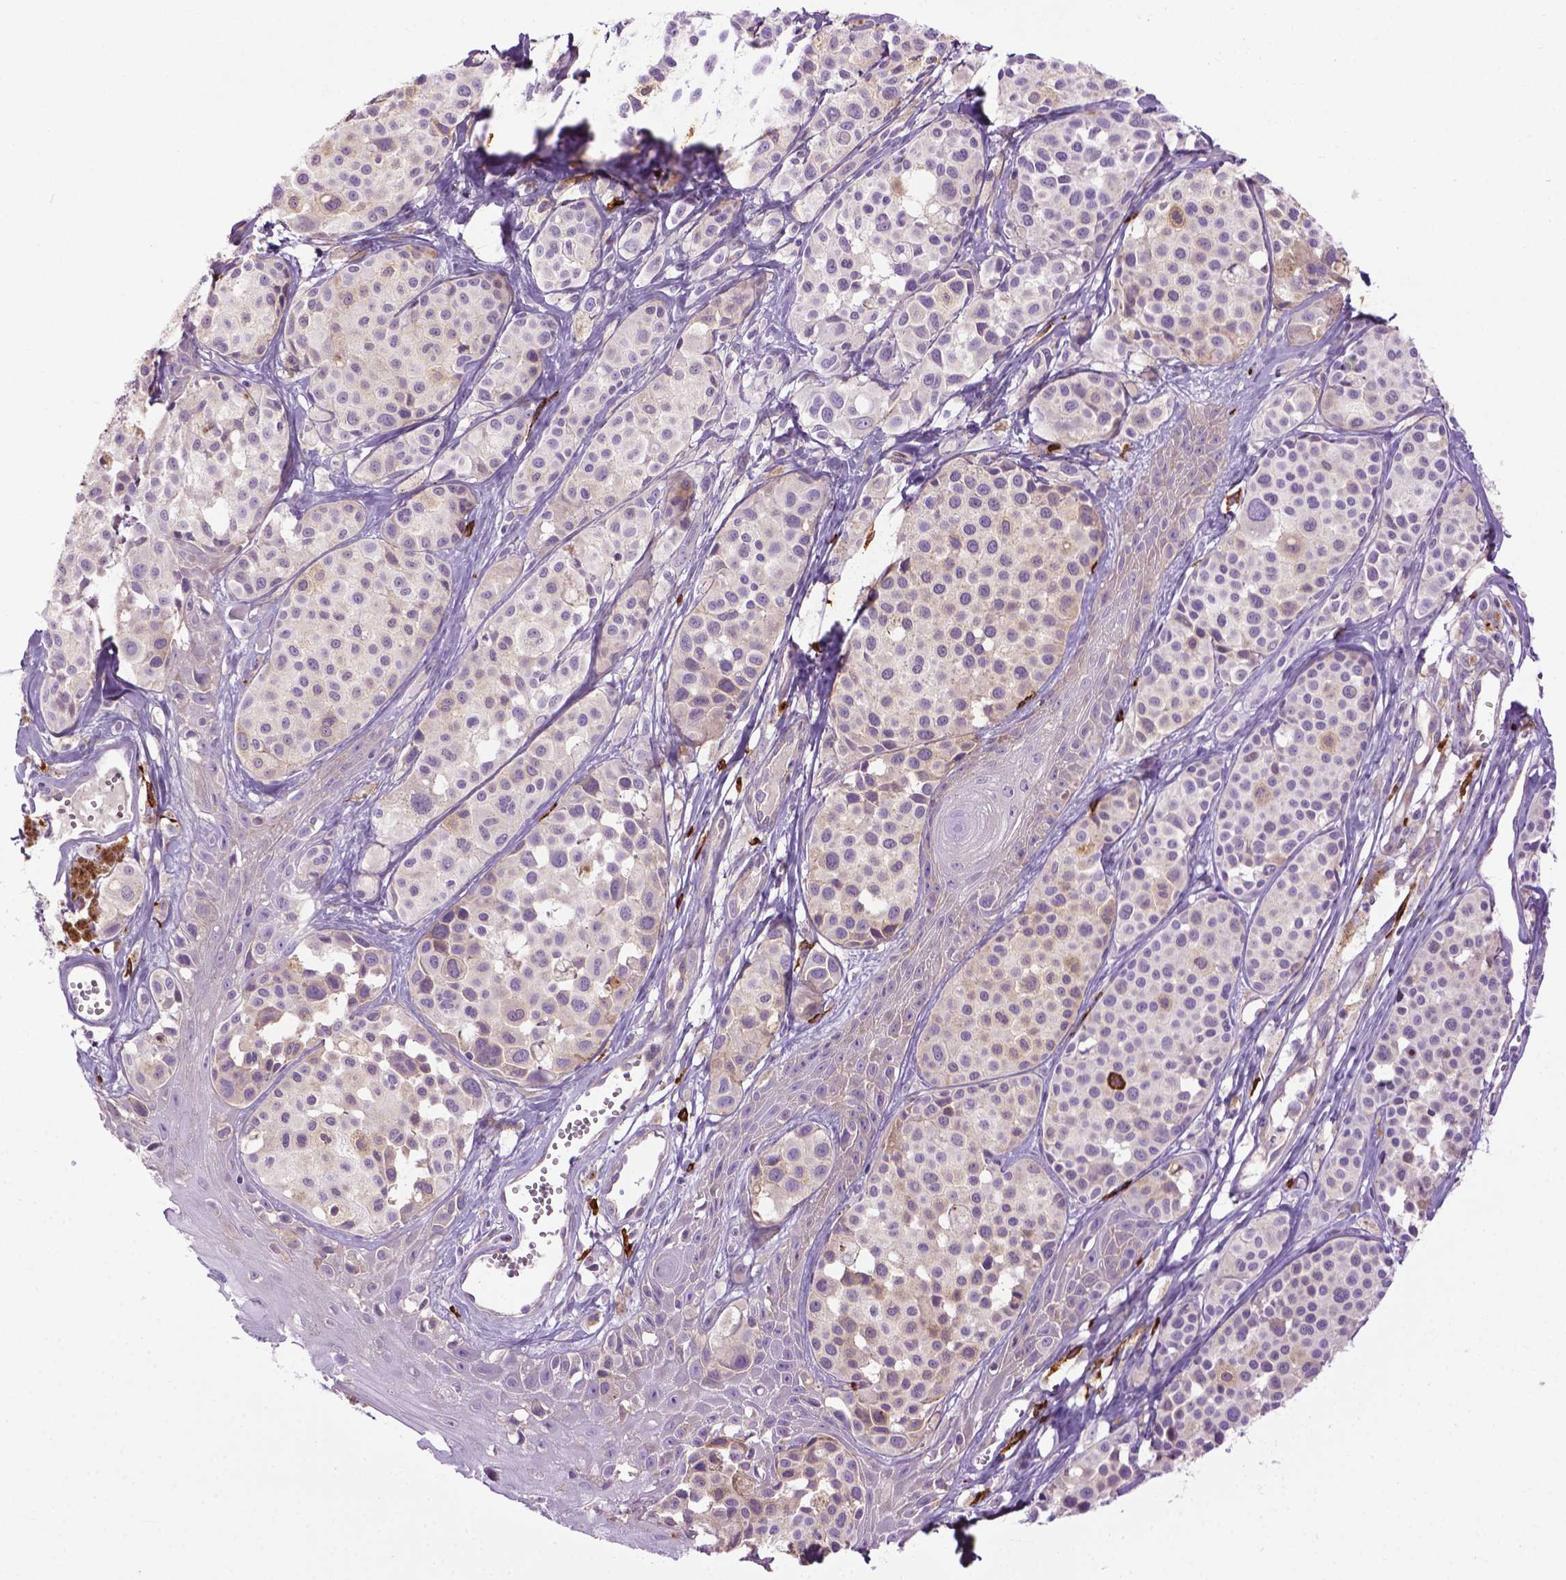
{"staining": {"intensity": "weak", "quantity": "<25%", "location": "cytoplasmic/membranous"}, "tissue": "melanoma", "cell_type": "Tumor cells", "image_type": "cancer", "snomed": [{"axis": "morphology", "description": "Malignant melanoma, NOS"}, {"axis": "topography", "description": "Skin"}], "caption": "A high-resolution image shows IHC staining of melanoma, which reveals no significant expression in tumor cells. (DAB (3,3'-diaminobenzidine) immunohistochemistry (IHC) visualized using brightfield microscopy, high magnification).", "gene": "SPECC1L", "patient": {"sex": "male", "age": 77}}